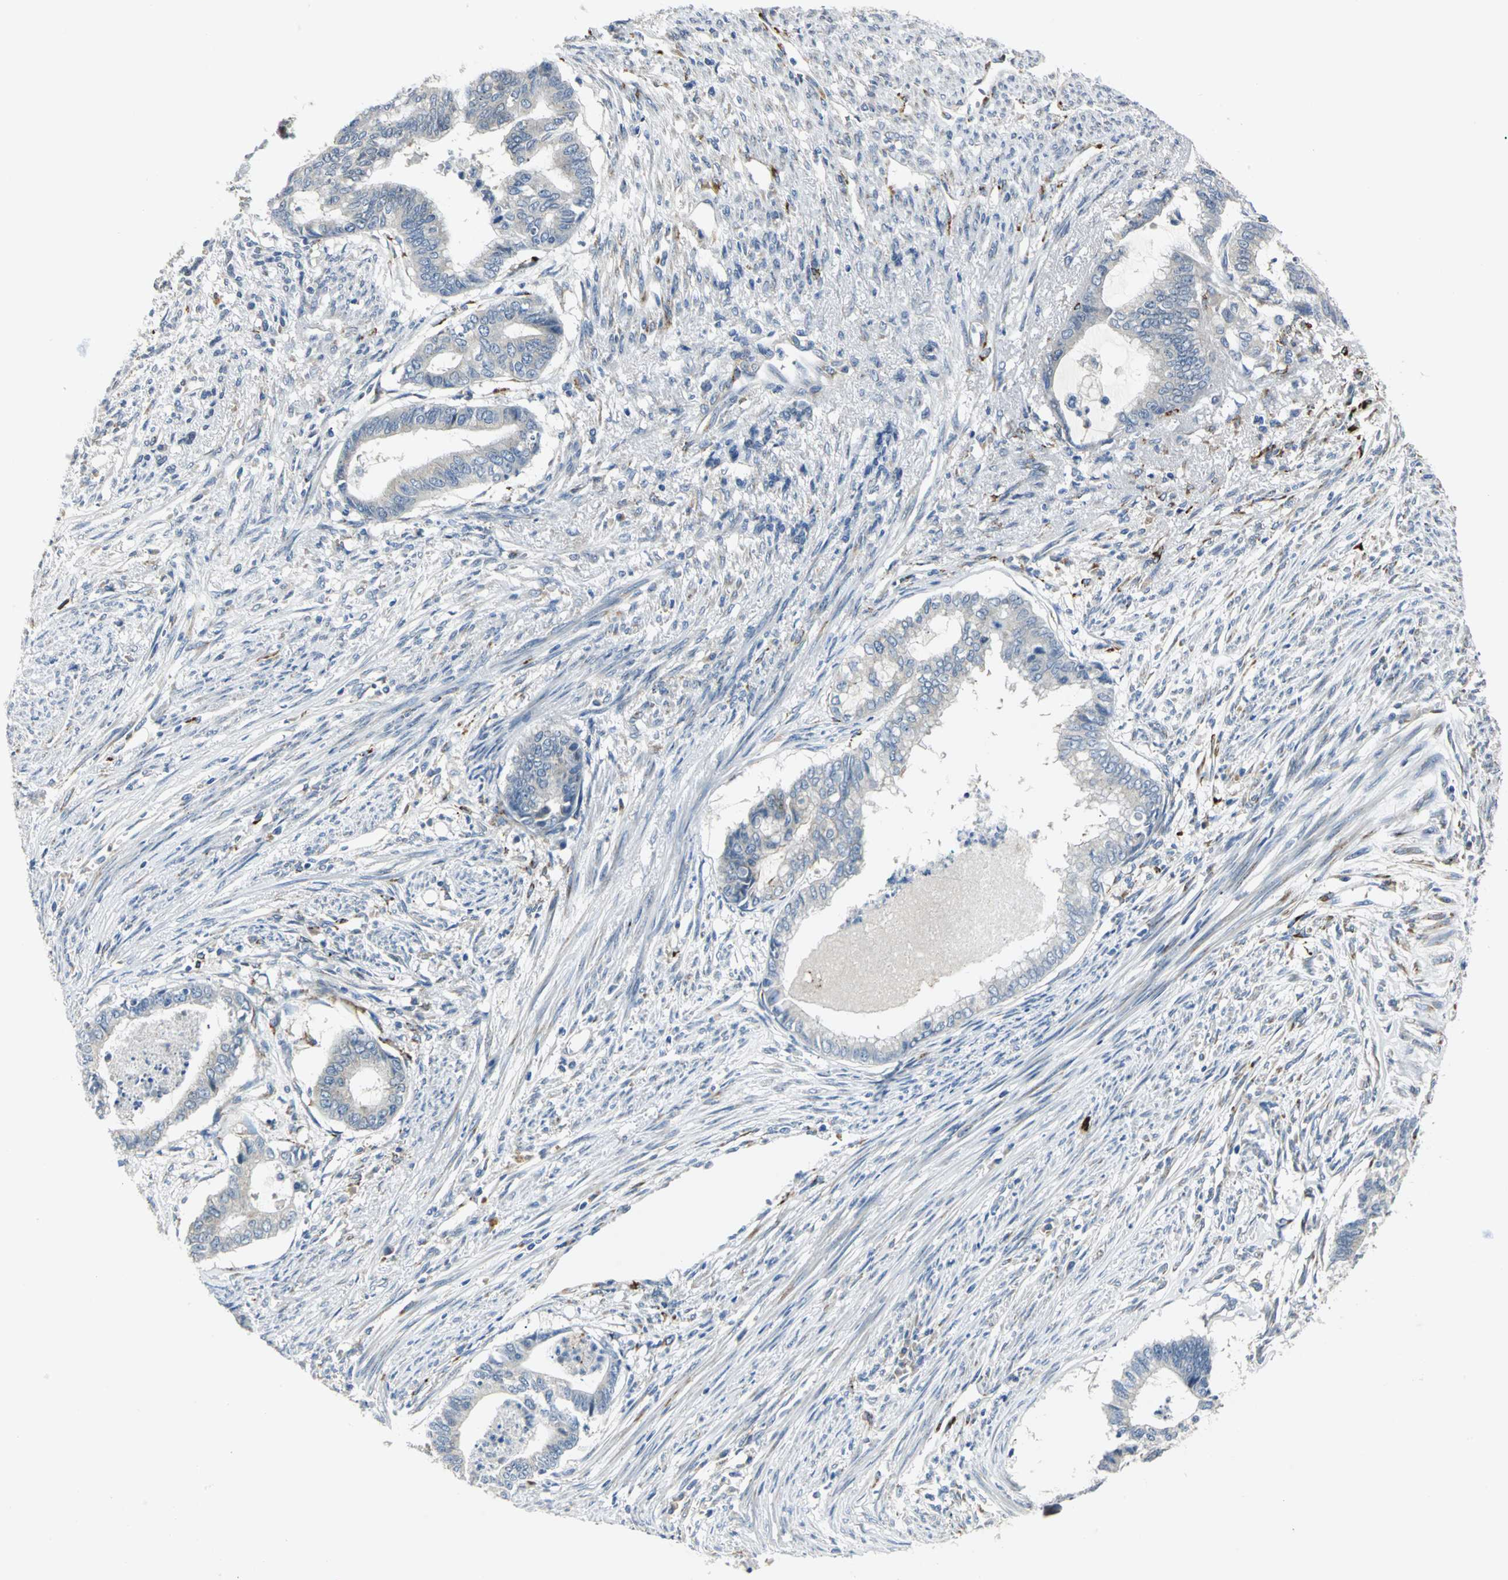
{"staining": {"intensity": "weak", "quantity": "<25%", "location": "cytoplasmic/membranous"}, "tissue": "endometrial cancer", "cell_type": "Tumor cells", "image_type": "cancer", "snomed": [{"axis": "morphology", "description": "Adenocarcinoma, NOS"}, {"axis": "topography", "description": "Endometrium"}], "caption": "High power microscopy histopathology image of an immunohistochemistry micrograph of endometrial cancer (adenocarcinoma), revealing no significant staining in tumor cells. (DAB (3,3'-diaminobenzidine) immunohistochemistry, high magnification).", "gene": "B3GNT2", "patient": {"sex": "female", "age": 79}}